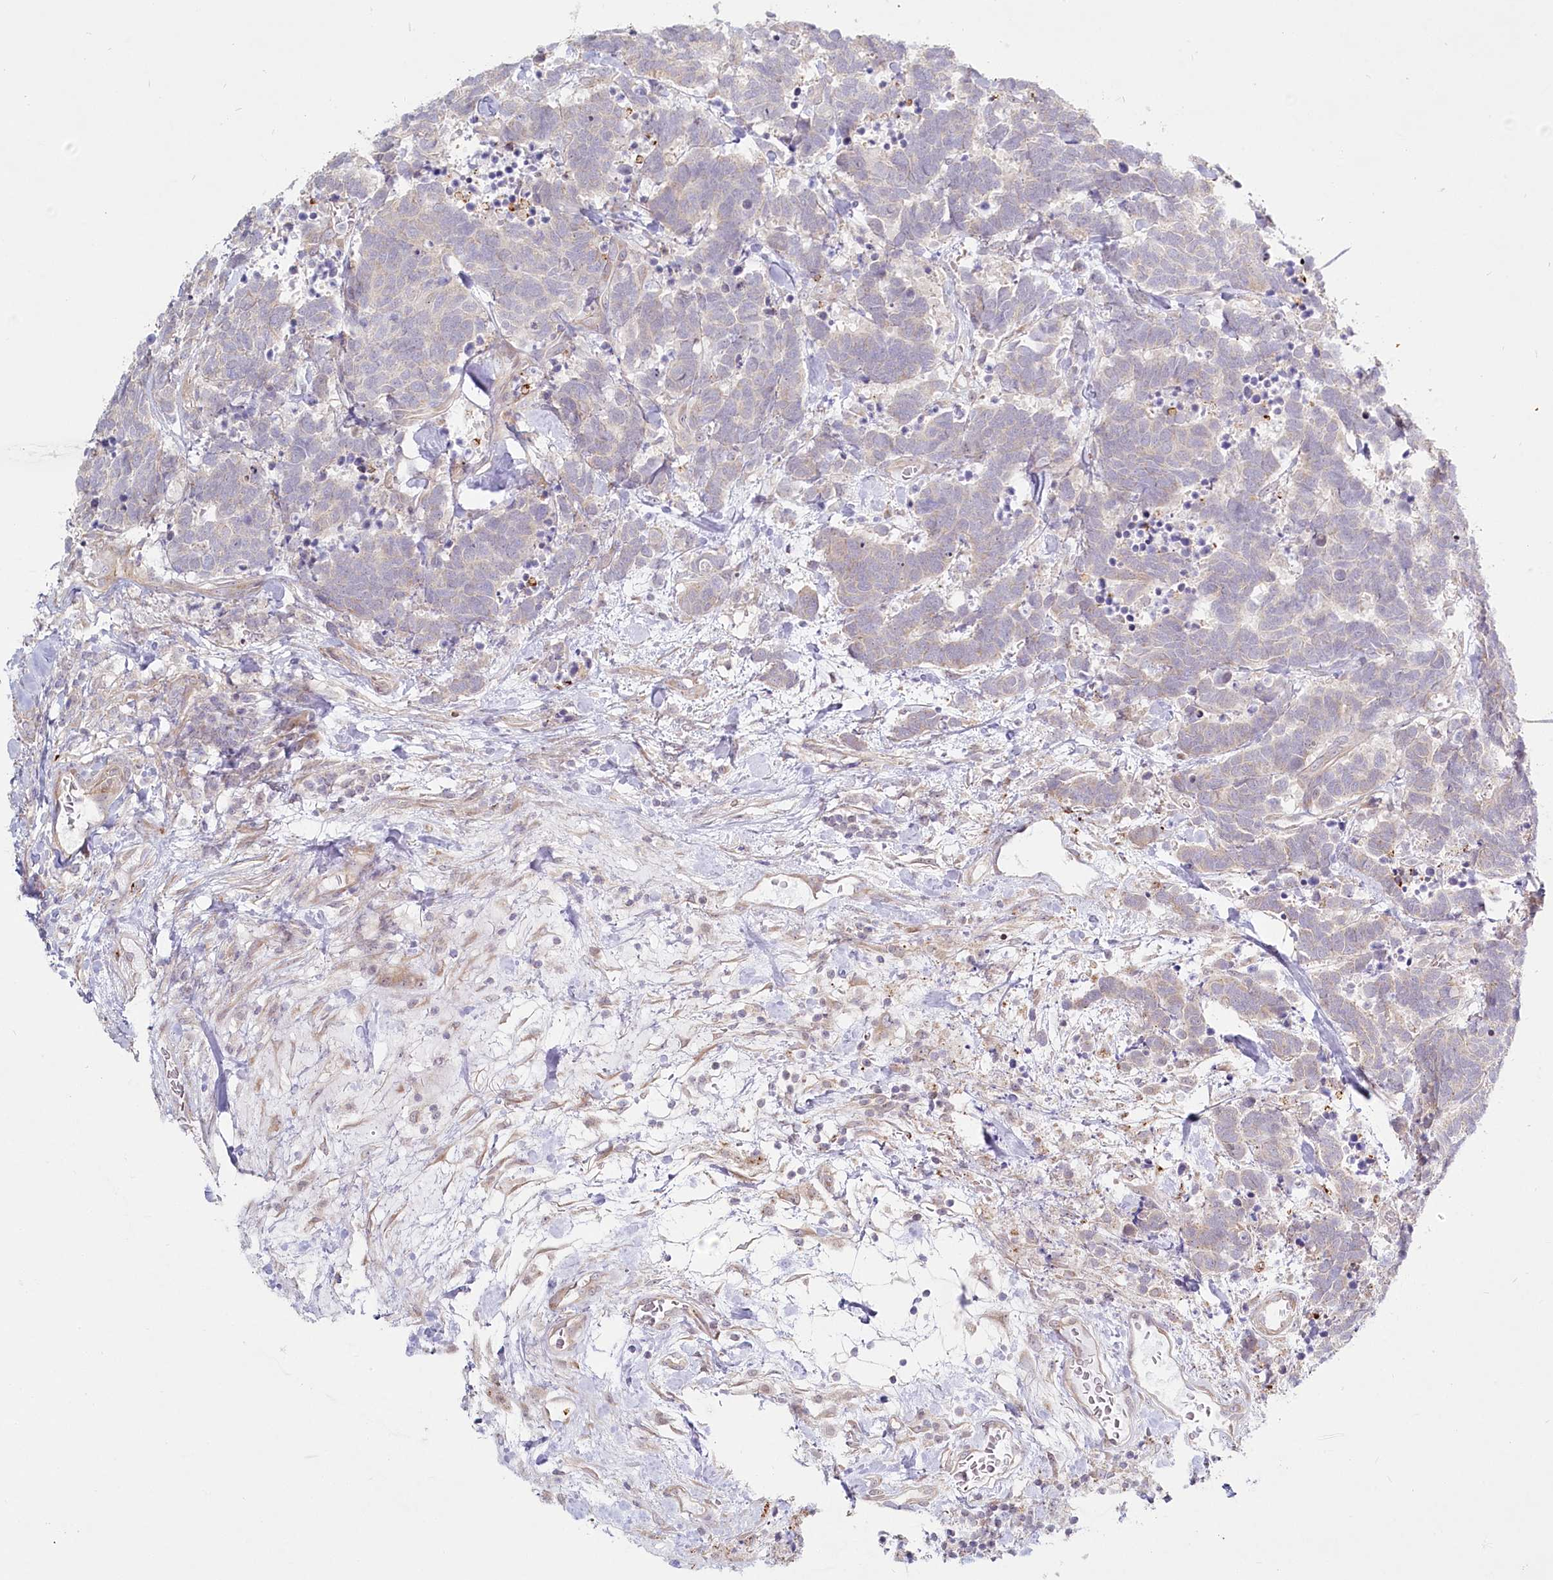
{"staining": {"intensity": "negative", "quantity": "none", "location": "none"}, "tissue": "carcinoid", "cell_type": "Tumor cells", "image_type": "cancer", "snomed": [{"axis": "morphology", "description": "Carcinoma, NOS"}, {"axis": "morphology", "description": "Carcinoid, malignant, NOS"}, {"axis": "topography", "description": "Urinary bladder"}], "caption": "Immunohistochemistry (IHC) of human carcinoid demonstrates no expression in tumor cells.", "gene": "SPINK13", "patient": {"sex": "male", "age": 57}}